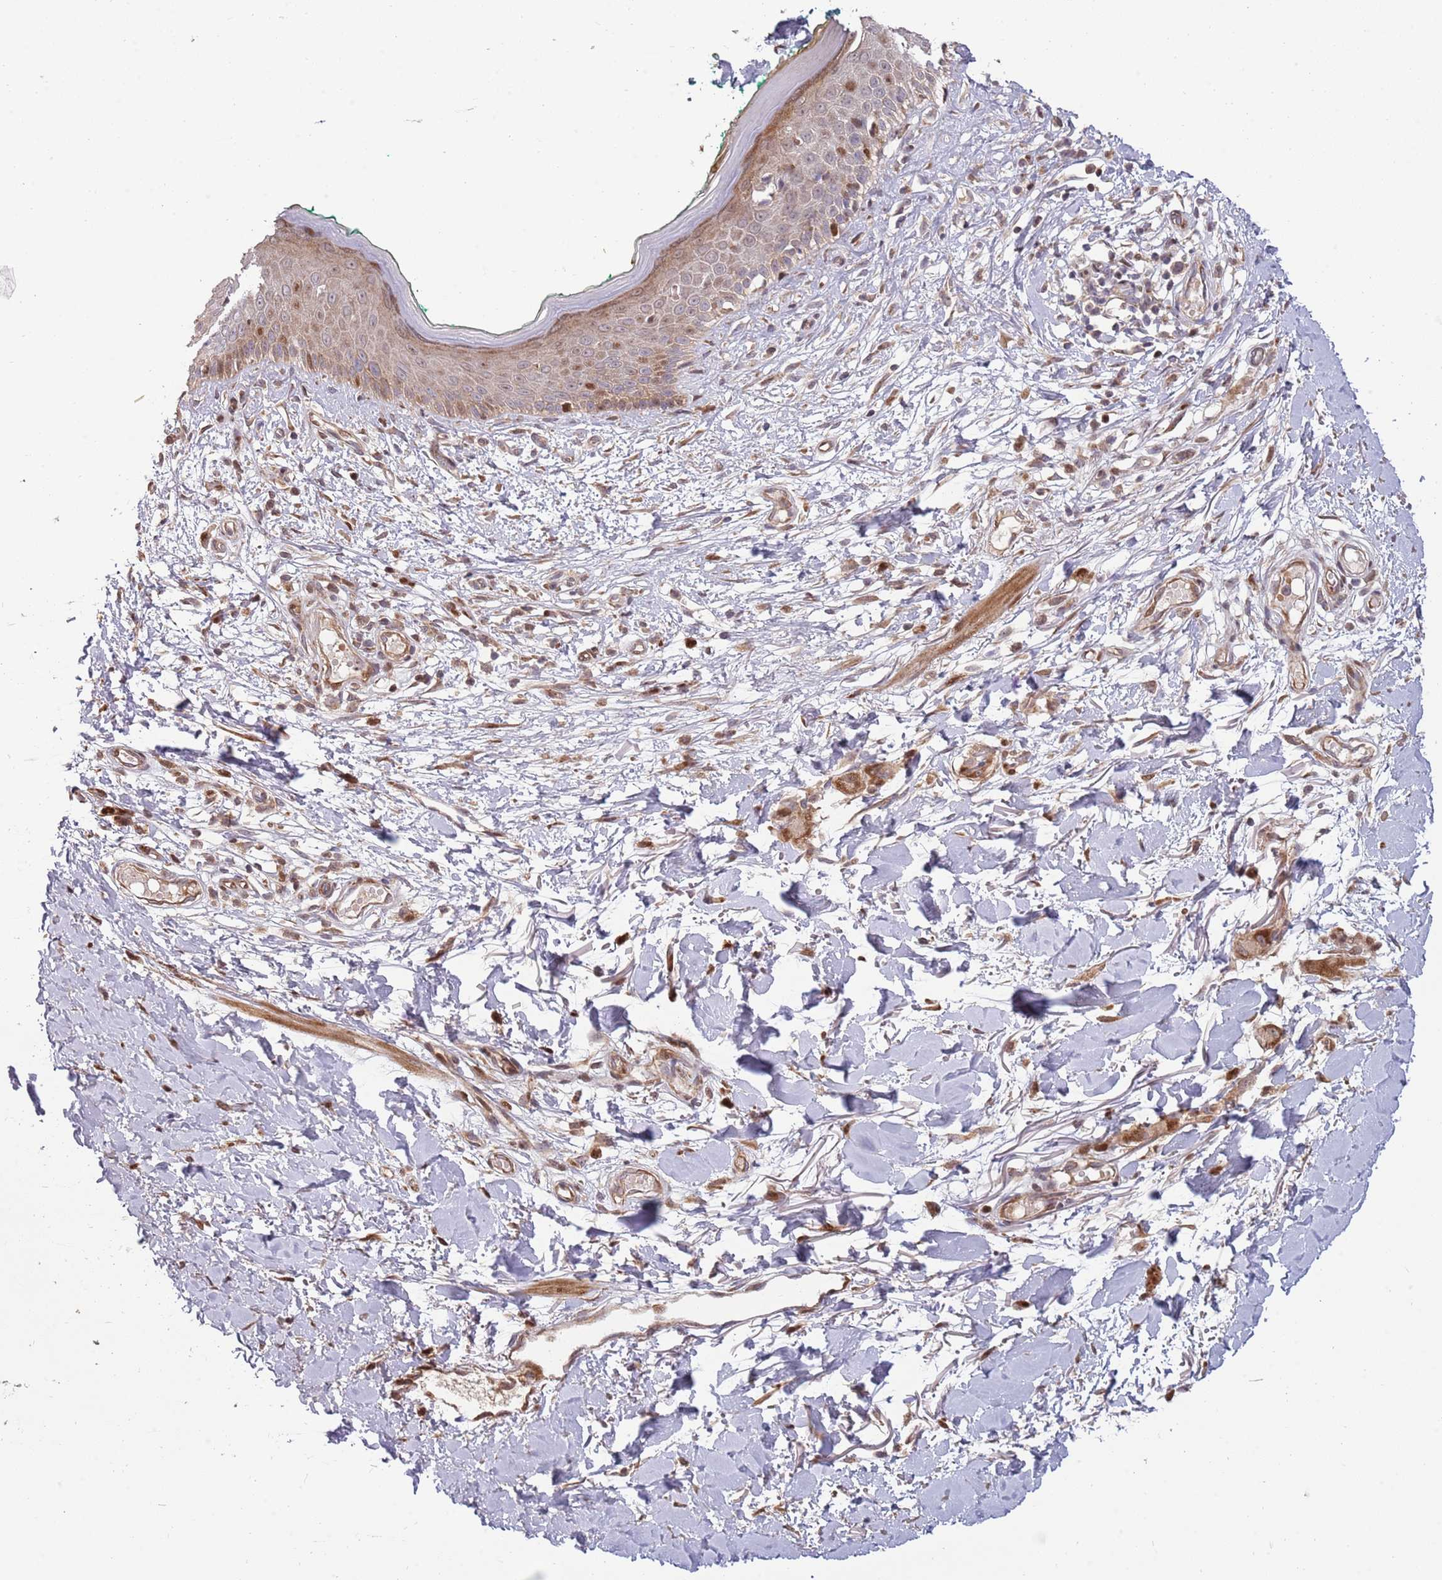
{"staining": {"intensity": "moderate", "quantity": ">75%", "location": "cytoplasmic/membranous,nuclear"}, "tissue": "skin", "cell_type": "Fibroblasts", "image_type": "normal", "snomed": [{"axis": "morphology", "description": "Normal tissue, NOS"}, {"axis": "morphology", "description": "Malignant melanoma, NOS"}, {"axis": "topography", "description": "Skin"}], "caption": "Skin was stained to show a protein in brown. There is medium levels of moderate cytoplasmic/membranous,nuclear staining in about >75% of fibroblasts. (IHC, brightfield microscopy, high magnification).", "gene": "SYNDIG1L", "patient": {"sex": "male", "age": 62}}